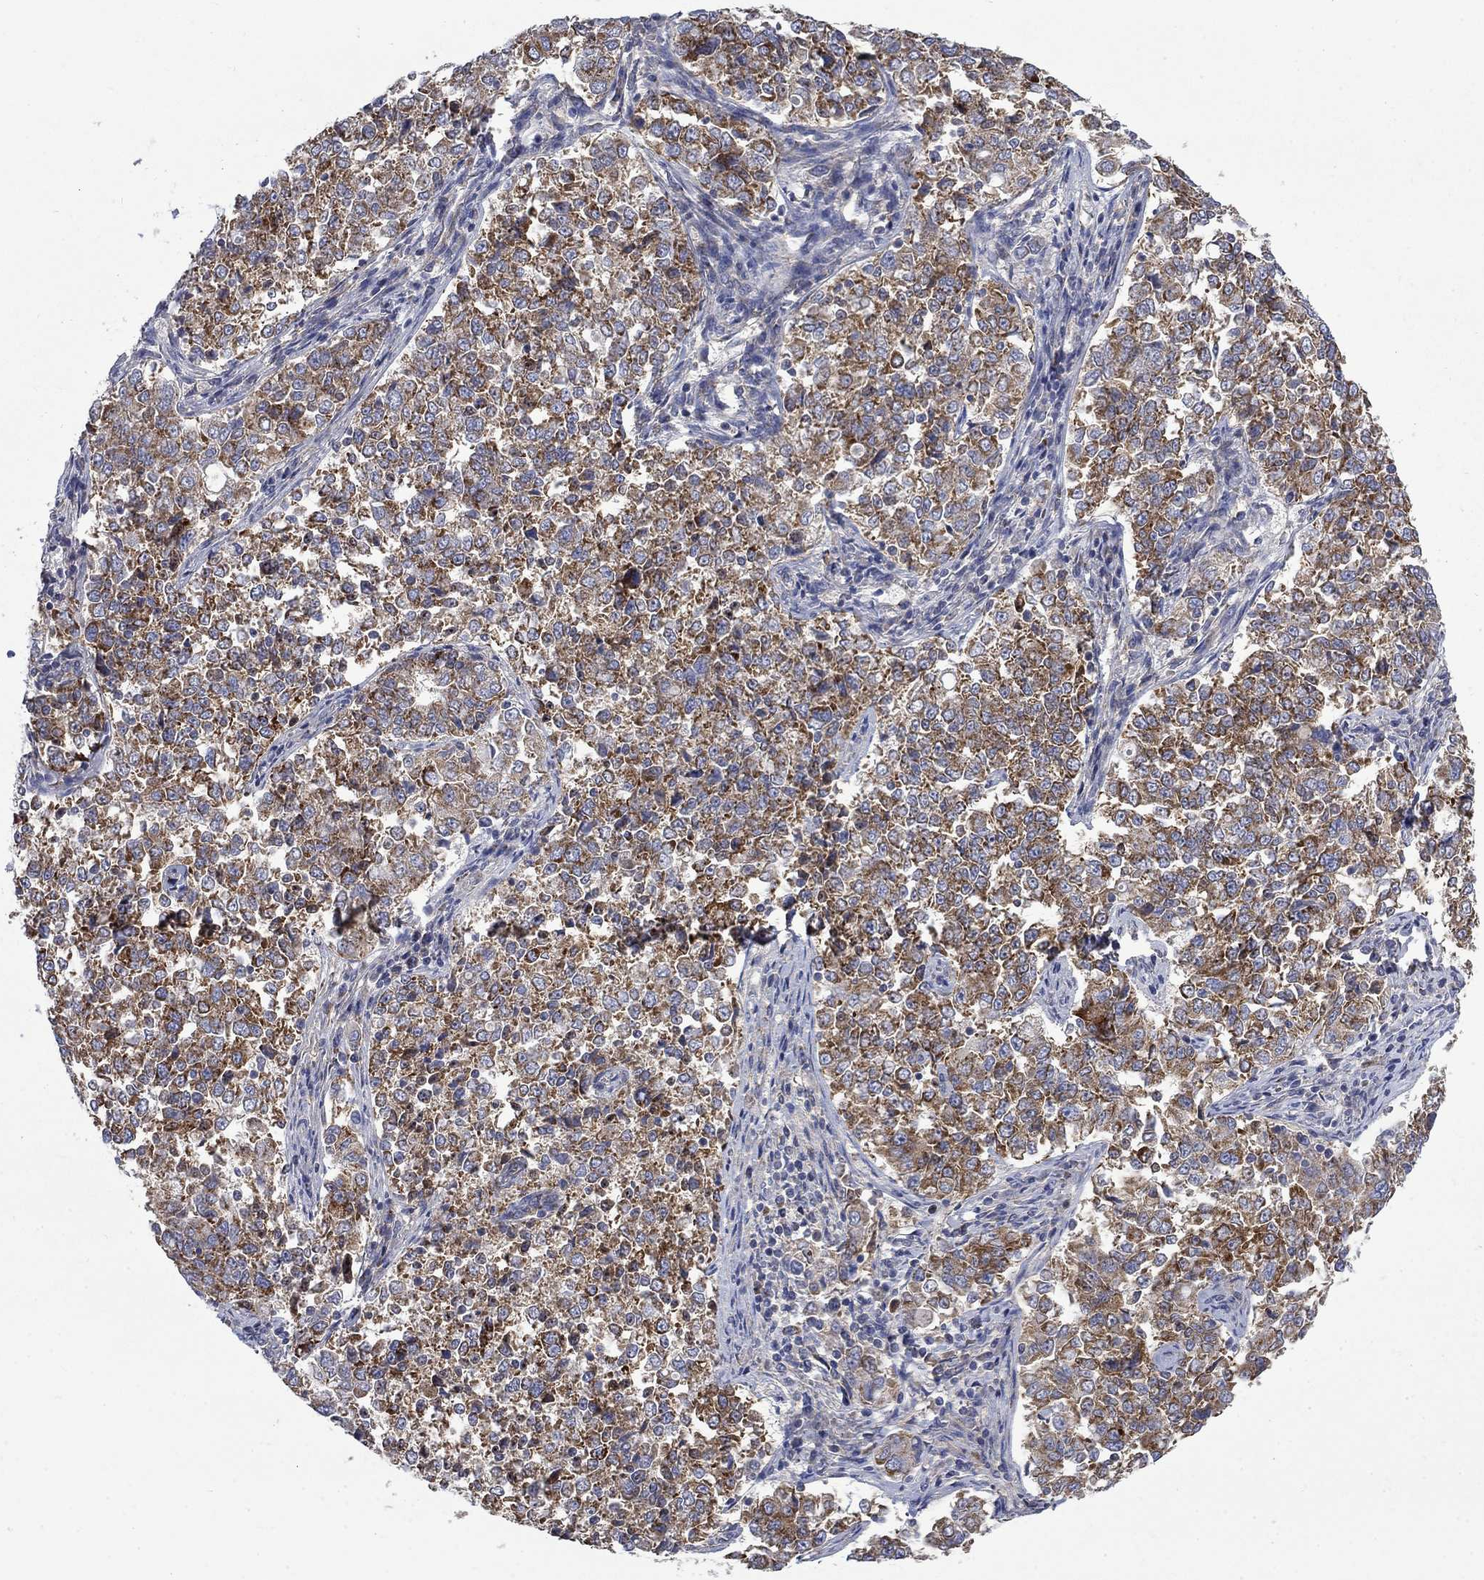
{"staining": {"intensity": "strong", "quantity": ">75%", "location": "cytoplasmic/membranous"}, "tissue": "endometrial cancer", "cell_type": "Tumor cells", "image_type": "cancer", "snomed": [{"axis": "morphology", "description": "Adenocarcinoma, NOS"}, {"axis": "topography", "description": "Endometrium"}], "caption": "Adenocarcinoma (endometrial) stained for a protein (brown) exhibits strong cytoplasmic/membranous positive positivity in approximately >75% of tumor cells.", "gene": "HSPA12A", "patient": {"sex": "female", "age": 43}}